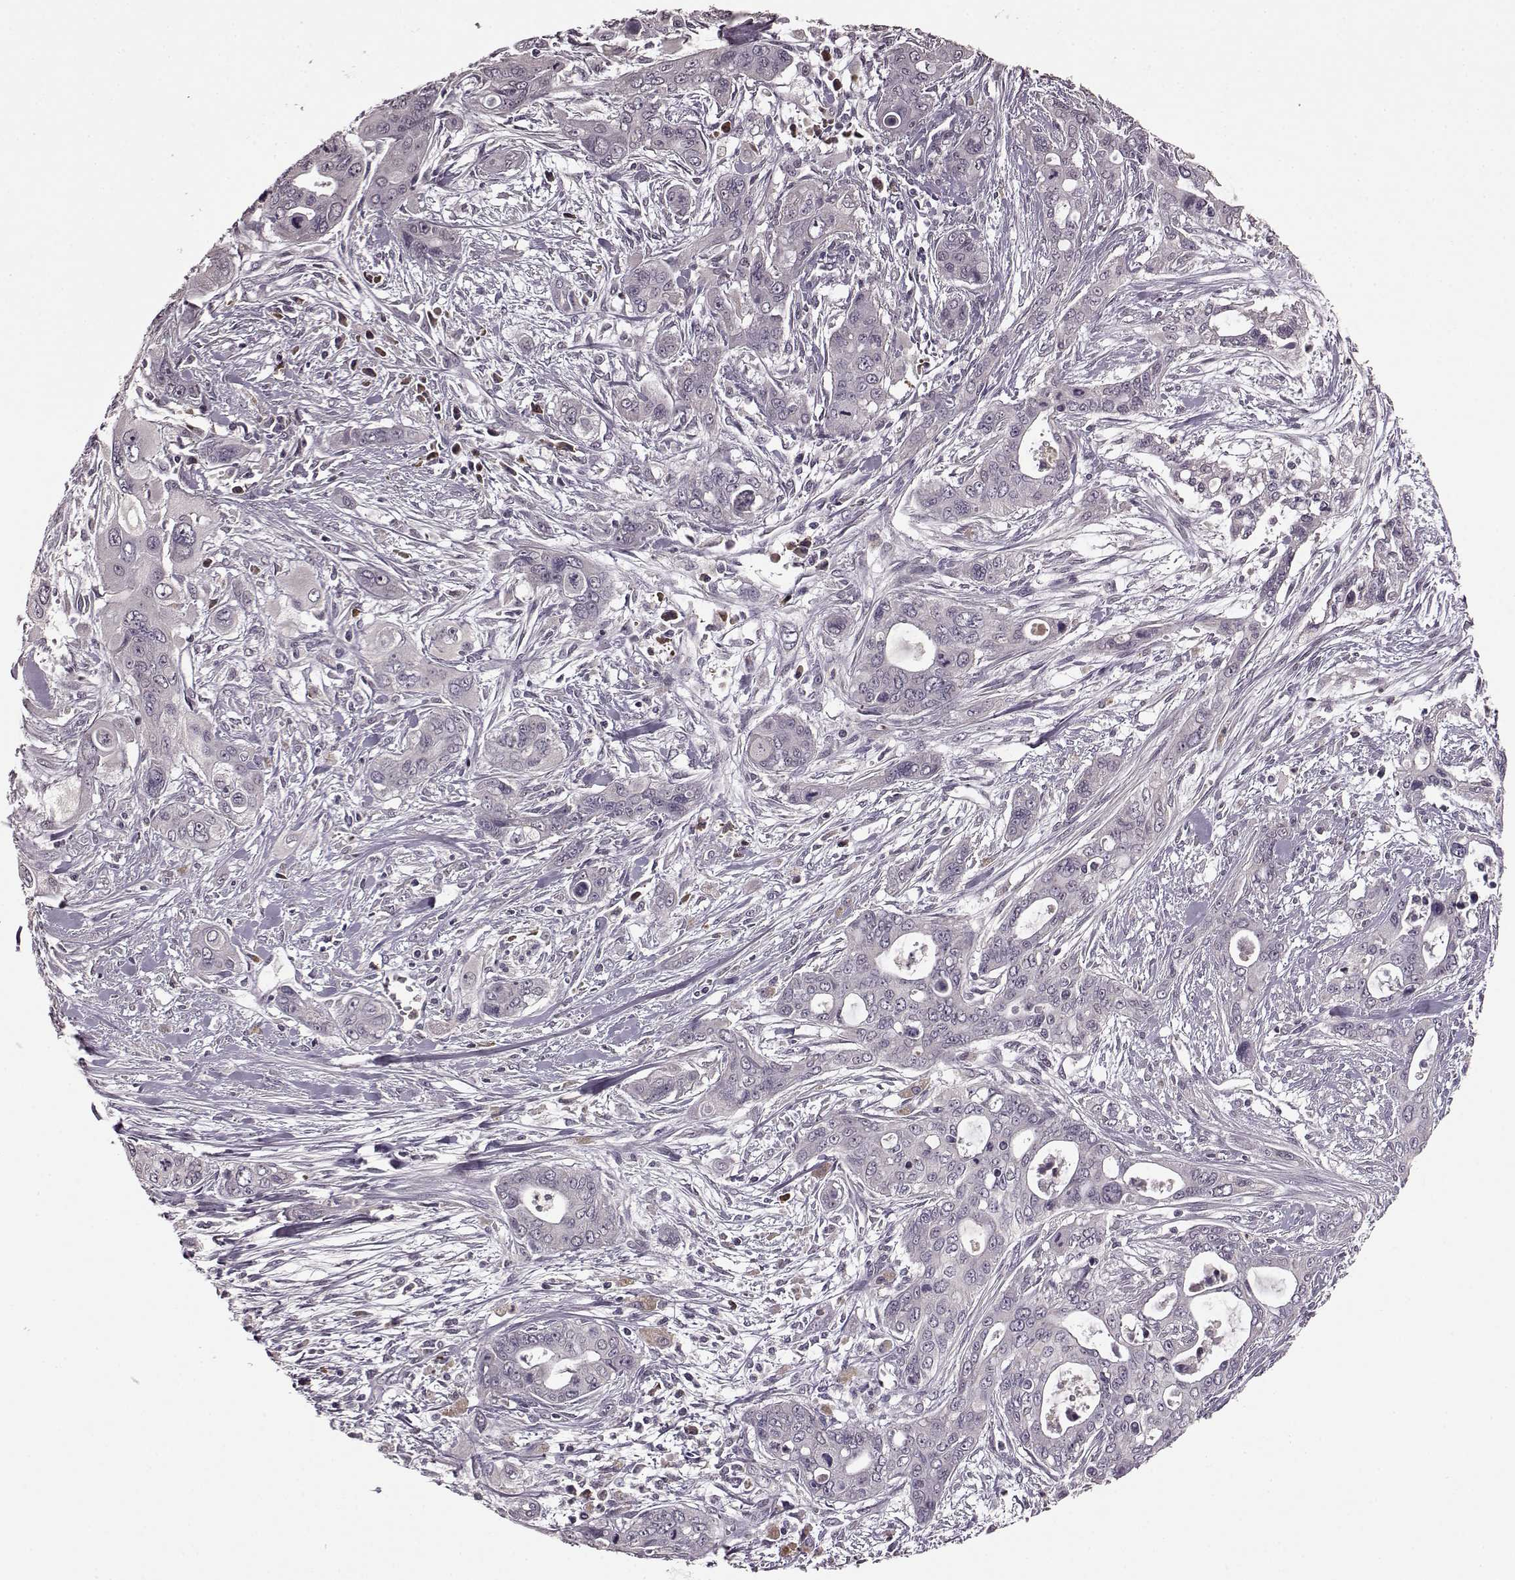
{"staining": {"intensity": "negative", "quantity": "none", "location": "none"}, "tissue": "pancreatic cancer", "cell_type": "Tumor cells", "image_type": "cancer", "snomed": [{"axis": "morphology", "description": "Adenocarcinoma, NOS"}, {"axis": "topography", "description": "Pancreas"}], "caption": "DAB immunohistochemical staining of human pancreatic cancer (adenocarcinoma) shows no significant staining in tumor cells.", "gene": "NRL", "patient": {"sex": "male", "age": 47}}